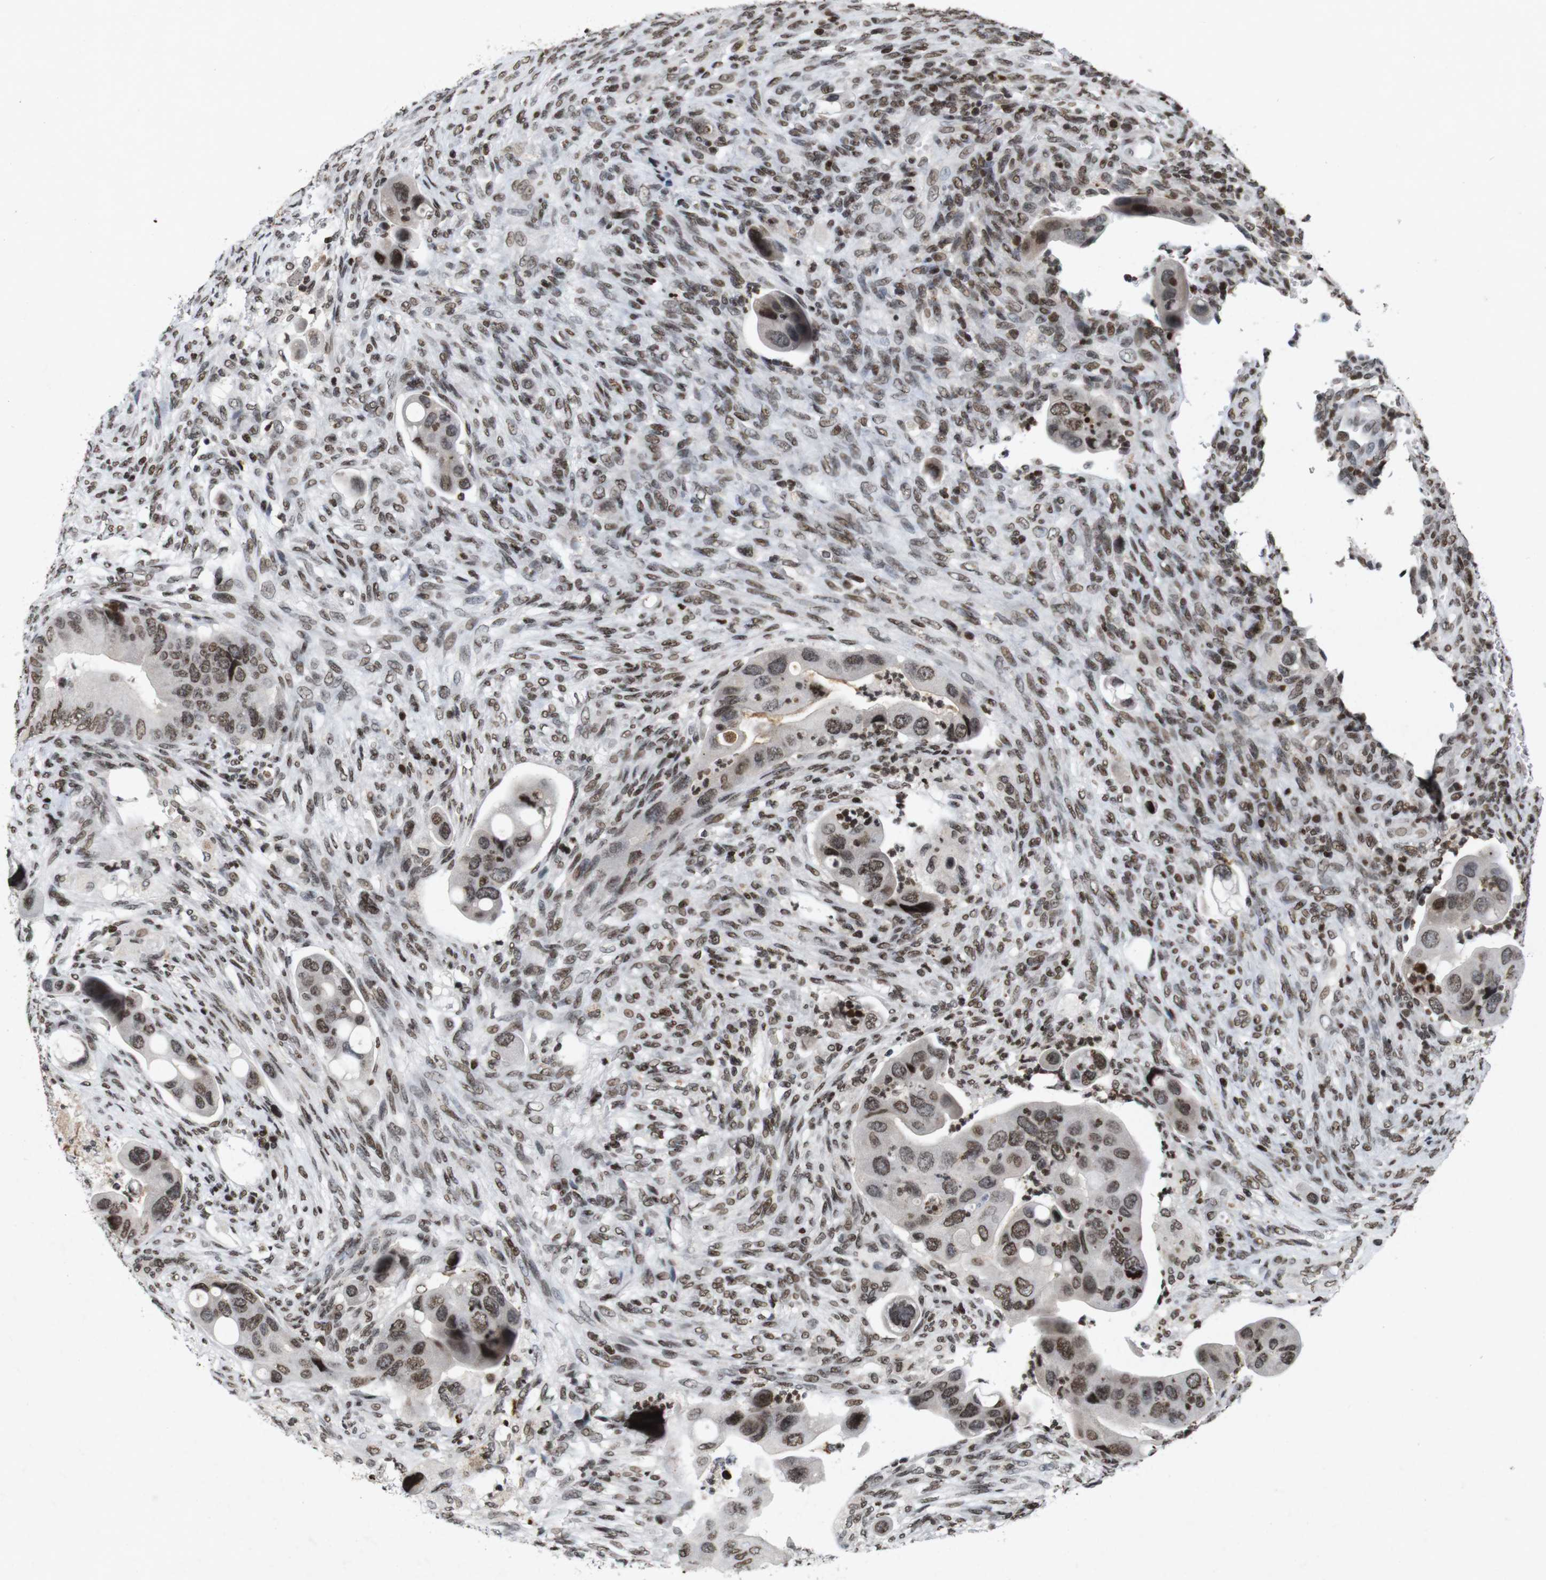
{"staining": {"intensity": "moderate", "quantity": ">75%", "location": "nuclear"}, "tissue": "colorectal cancer", "cell_type": "Tumor cells", "image_type": "cancer", "snomed": [{"axis": "morphology", "description": "Adenocarcinoma, NOS"}, {"axis": "topography", "description": "Rectum"}], "caption": "Colorectal adenocarcinoma stained with a brown dye displays moderate nuclear positive expression in approximately >75% of tumor cells.", "gene": "MAGEH1", "patient": {"sex": "female", "age": 57}}